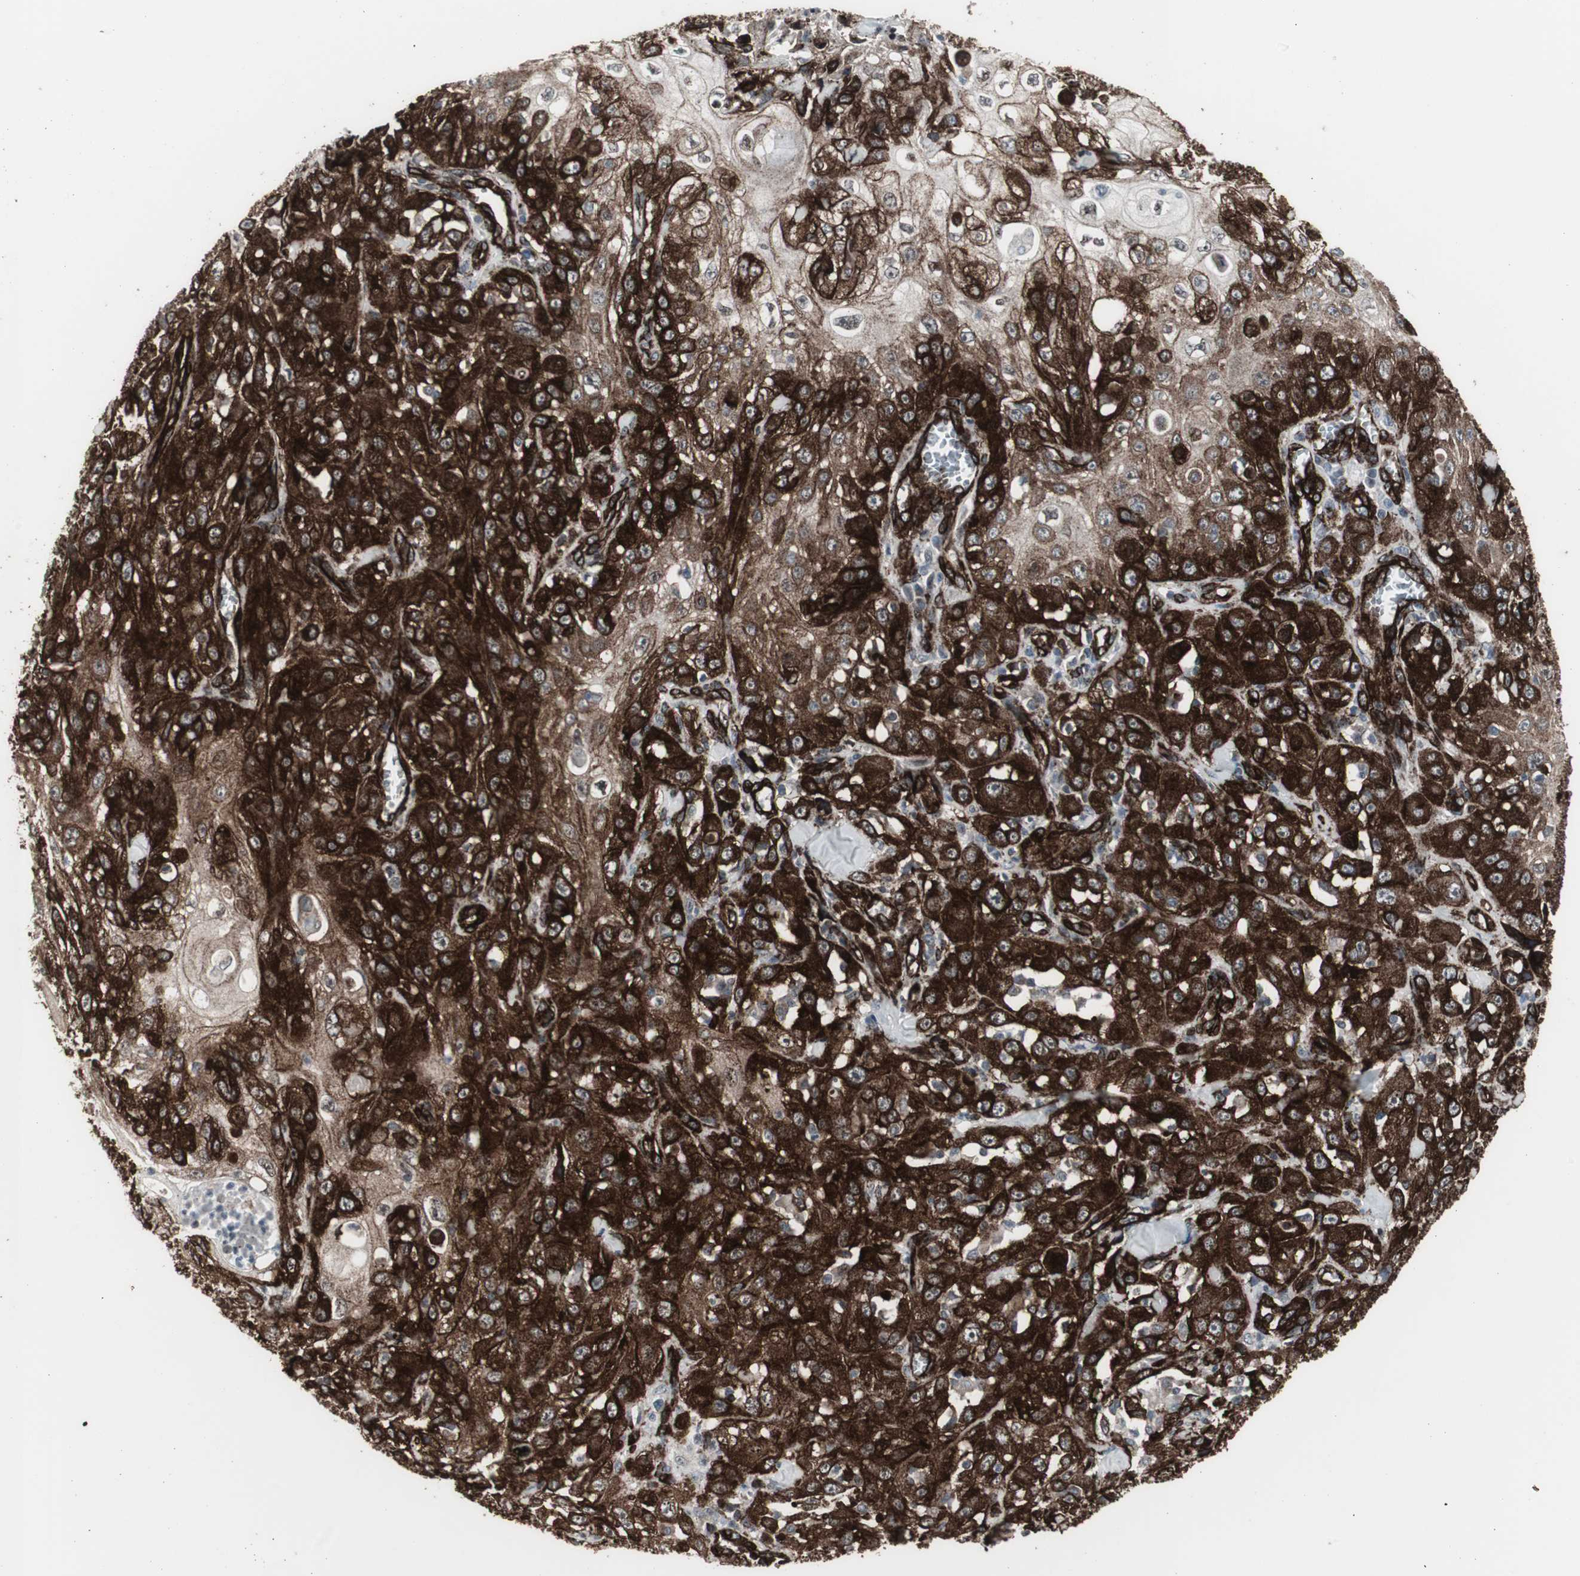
{"staining": {"intensity": "strong", "quantity": ">75%", "location": "cytoplasmic/membranous"}, "tissue": "skin cancer", "cell_type": "Tumor cells", "image_type": "cancer", "snomed": [{"axis": "morphology", "description": "Squamous cell carcinoma, NOS"}, {"axis": "morphology", "description": "Squamous cell carcinoma, metastatic, NOS"}, {"axis": "topography", "description": "Skin"}, {"axis": "topography", "description": "Lymph node"}], "caption": "Skin cancer (squamous cell carcinoma) stained with DAB immunohistochemistry exhibits high levels of strong cytoplasmic/membranous staining in about >75% of tumor cells.", "gene": "PDGFA", "patient": {"sex": "male", "age": 75}}